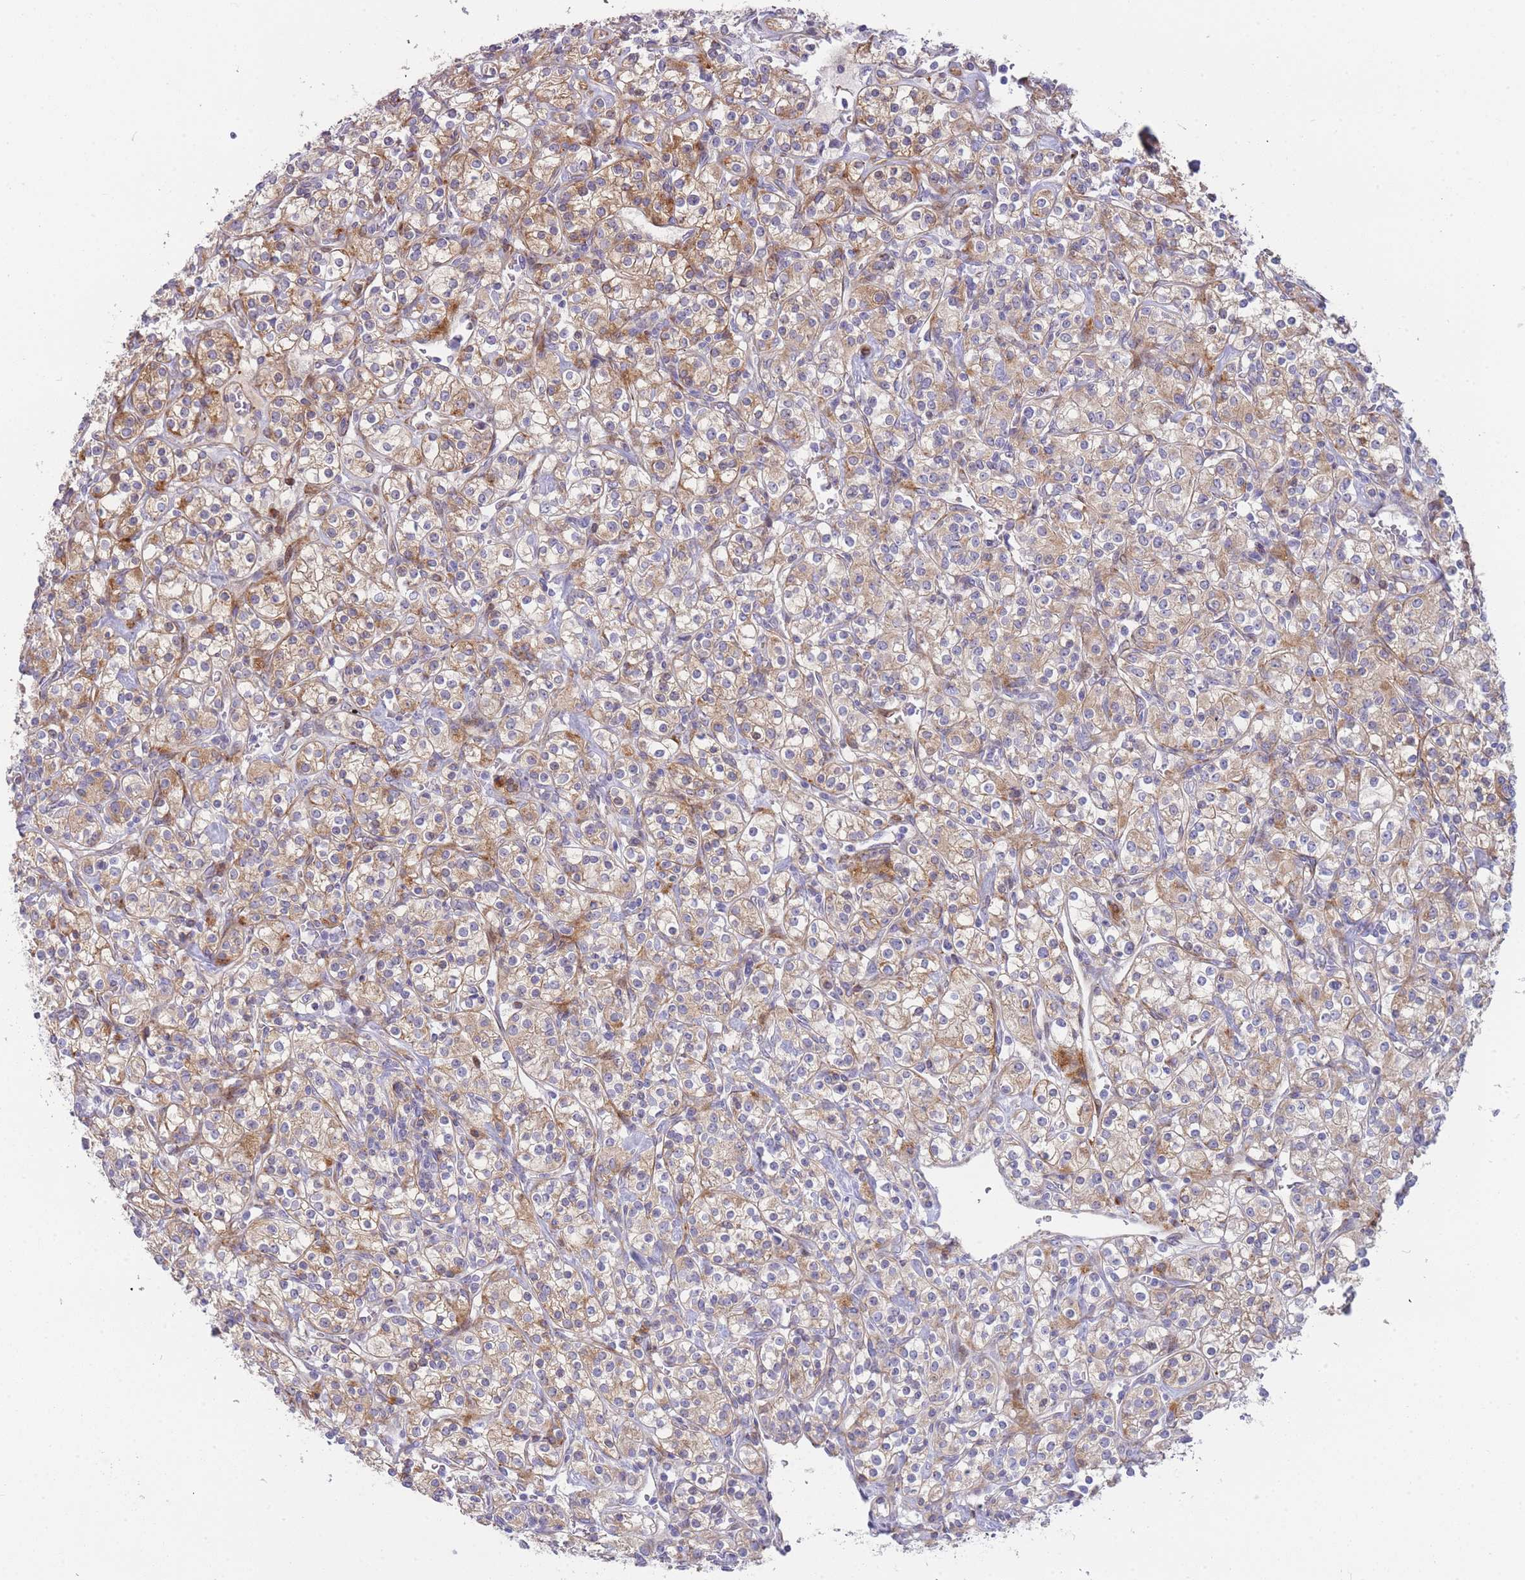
{"staining": {"intensity": "moderate", "quantity": ">75%", "location": "cytoplasmic/membranous"}, "tissue": "renal cancer", "cell_type": "Tumor cells", "image_type": "cancer", "snomed": [{"axis": "morphology", "description": "Adenocarcinoma, NOS"}, {"axis": "topography", "description": "Kidney"}], "caption": "This is an image of immunohistochemistry staining of renal cancer (adenocarcinoma), which shows moderate staining in the cytoplasmic/membranous of tumor cells.", "gene": "ATP5MC2", "patient": {"sex": "male", "age": 77}}